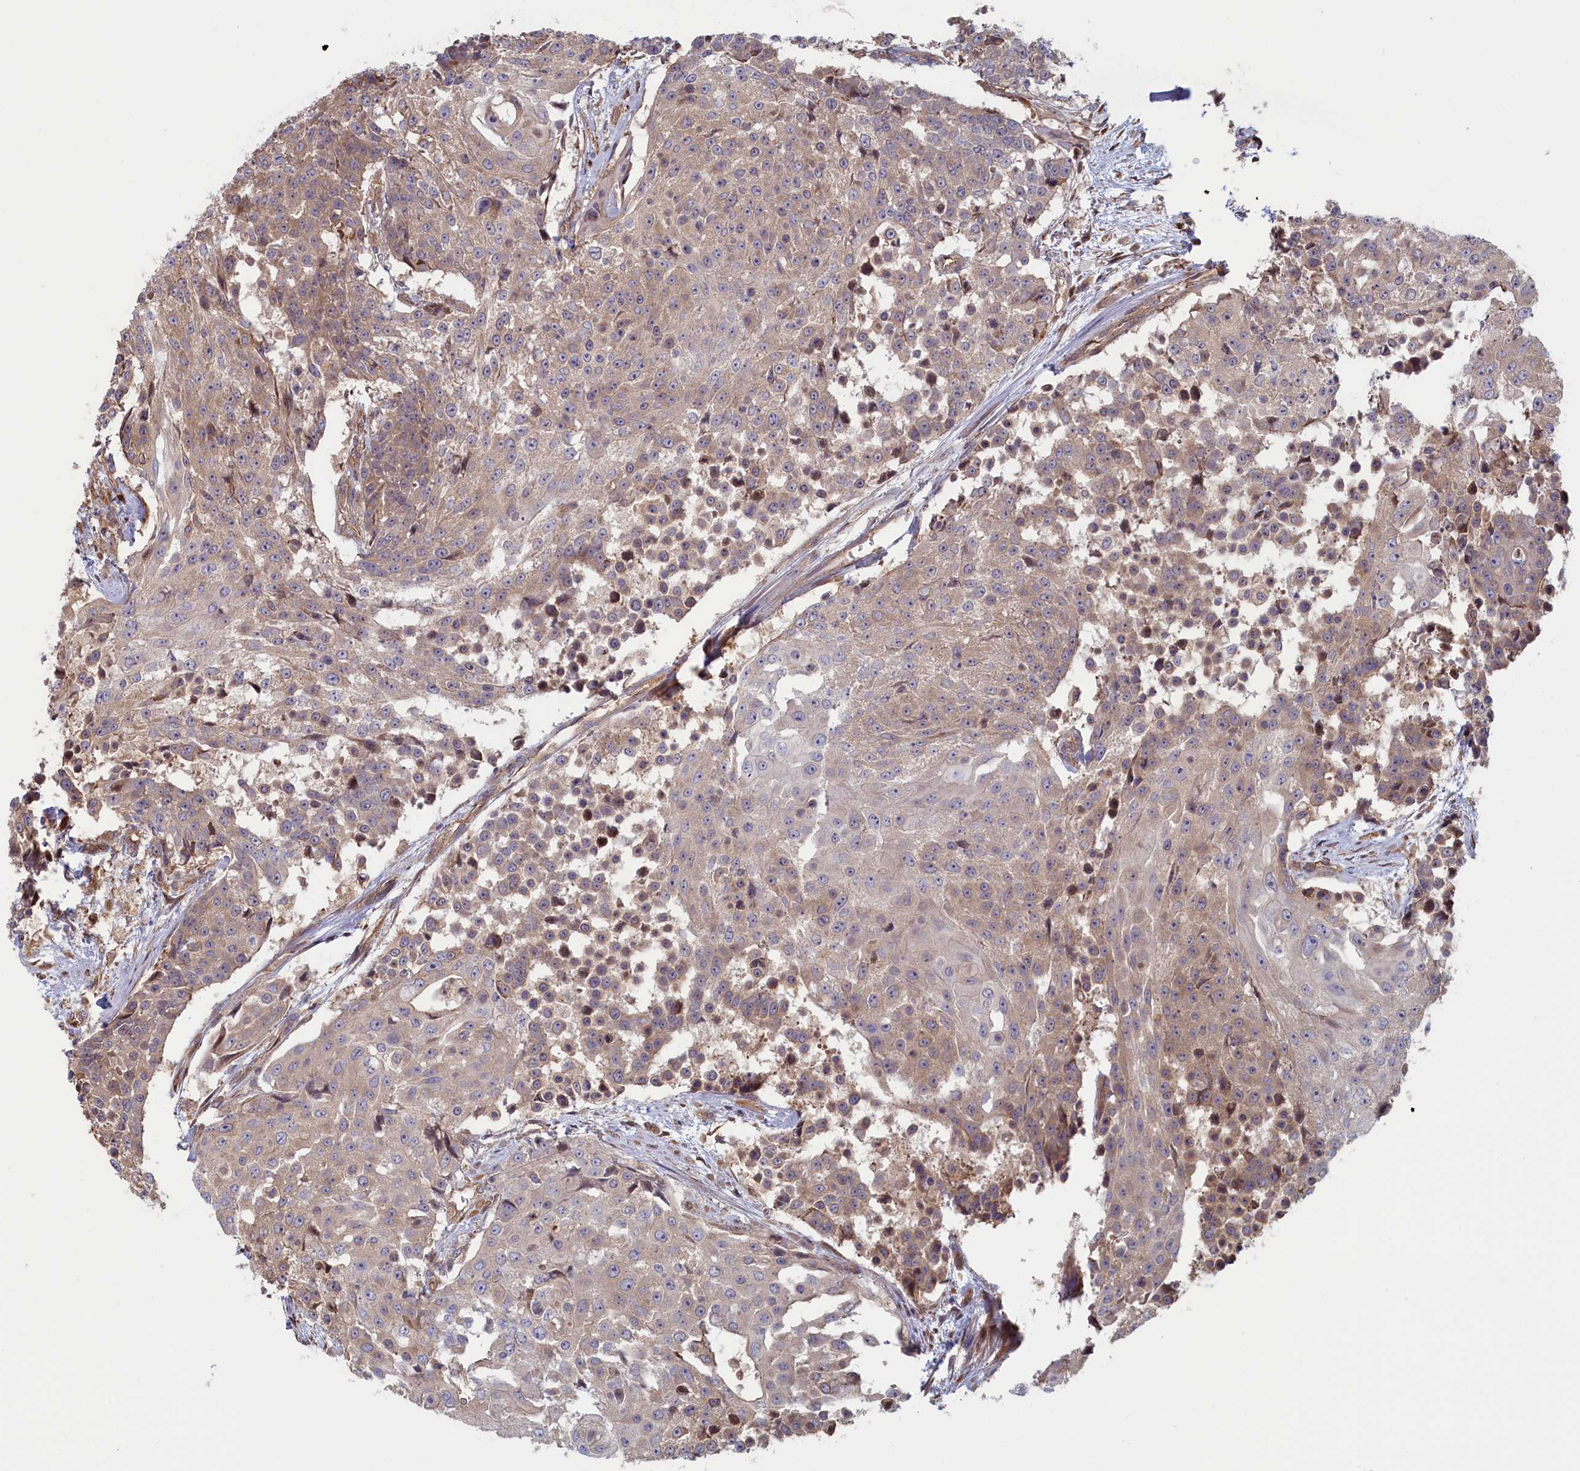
{"staining": {"intensity": "weak", "quantity": "25%-75%", "location": "cytoplasmic/membranous"}, "tissue": "urothelial cancer", "cell_type": "Tumor cells", "image_type": "cancer", "snomed": [{"axis": "morphology", "description": "Urothelial carcinoma, High grade"}, {"axis": "topography", "description": "Urinary bladder"}], "caption": "Tumor cells display low levels of weak cytoplasmic/membranous positivity in approximately 25%-75% of cells in human urothelial cancer.", "gene": "RILPL1", "patient": {"sex": "female", "age": 63}}